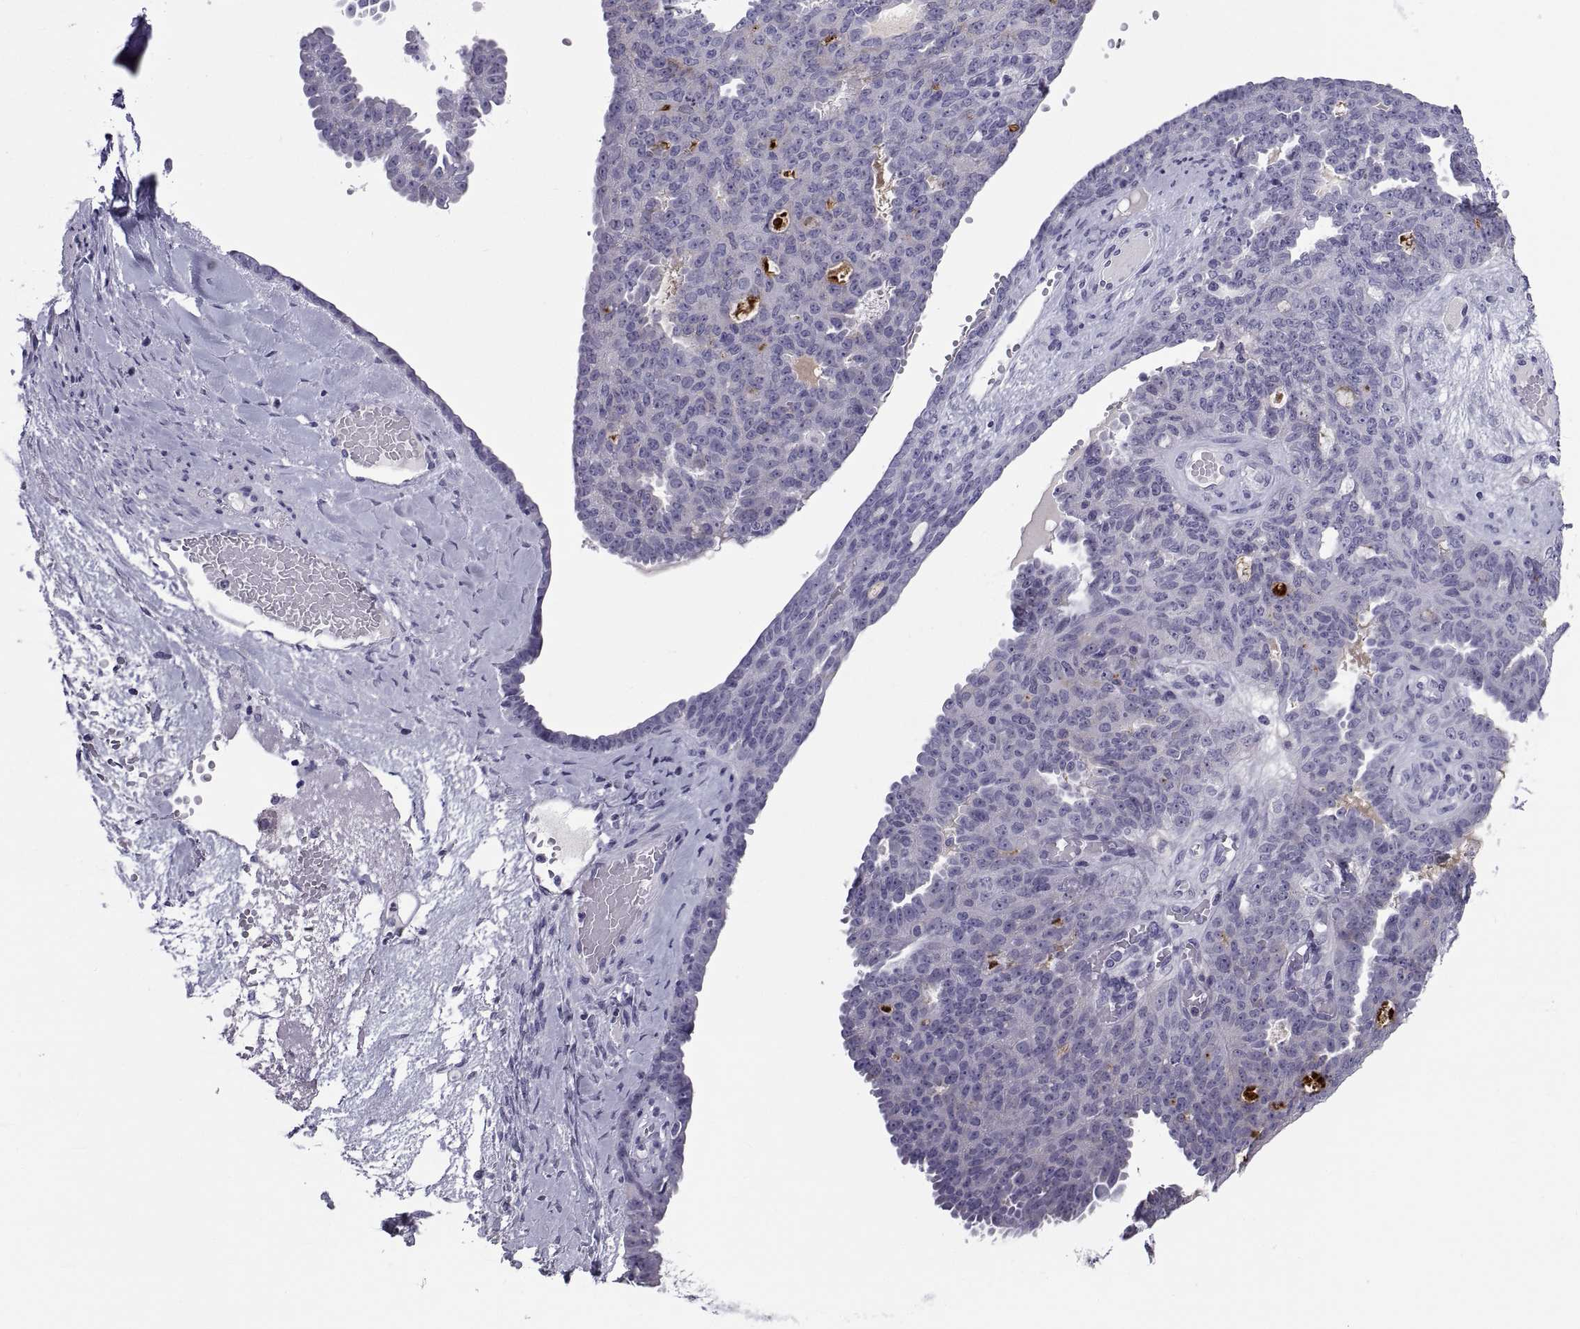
{"staining": {"intensity": "negative", "quantity": "none", "location": "none"}, "tissue": "ovarian cancer", "cell_type": "Tumor cells", "image_type": "cancer", "snomed": [{"axis": "morphology", "description": "Cystadenocarcinoma, serous, NOS"}, {"axis": "topography", "description": "Ovary"}], "caption": "Immunohistochemistry (IHC) micrograph of human ovarian cancer (serous cystadenocarcinoma) stained for a protein (brown), which shows no positivity in tumor cells.", "gene": "NPTX2", "patient": {"sex": "female", "age": 71}}